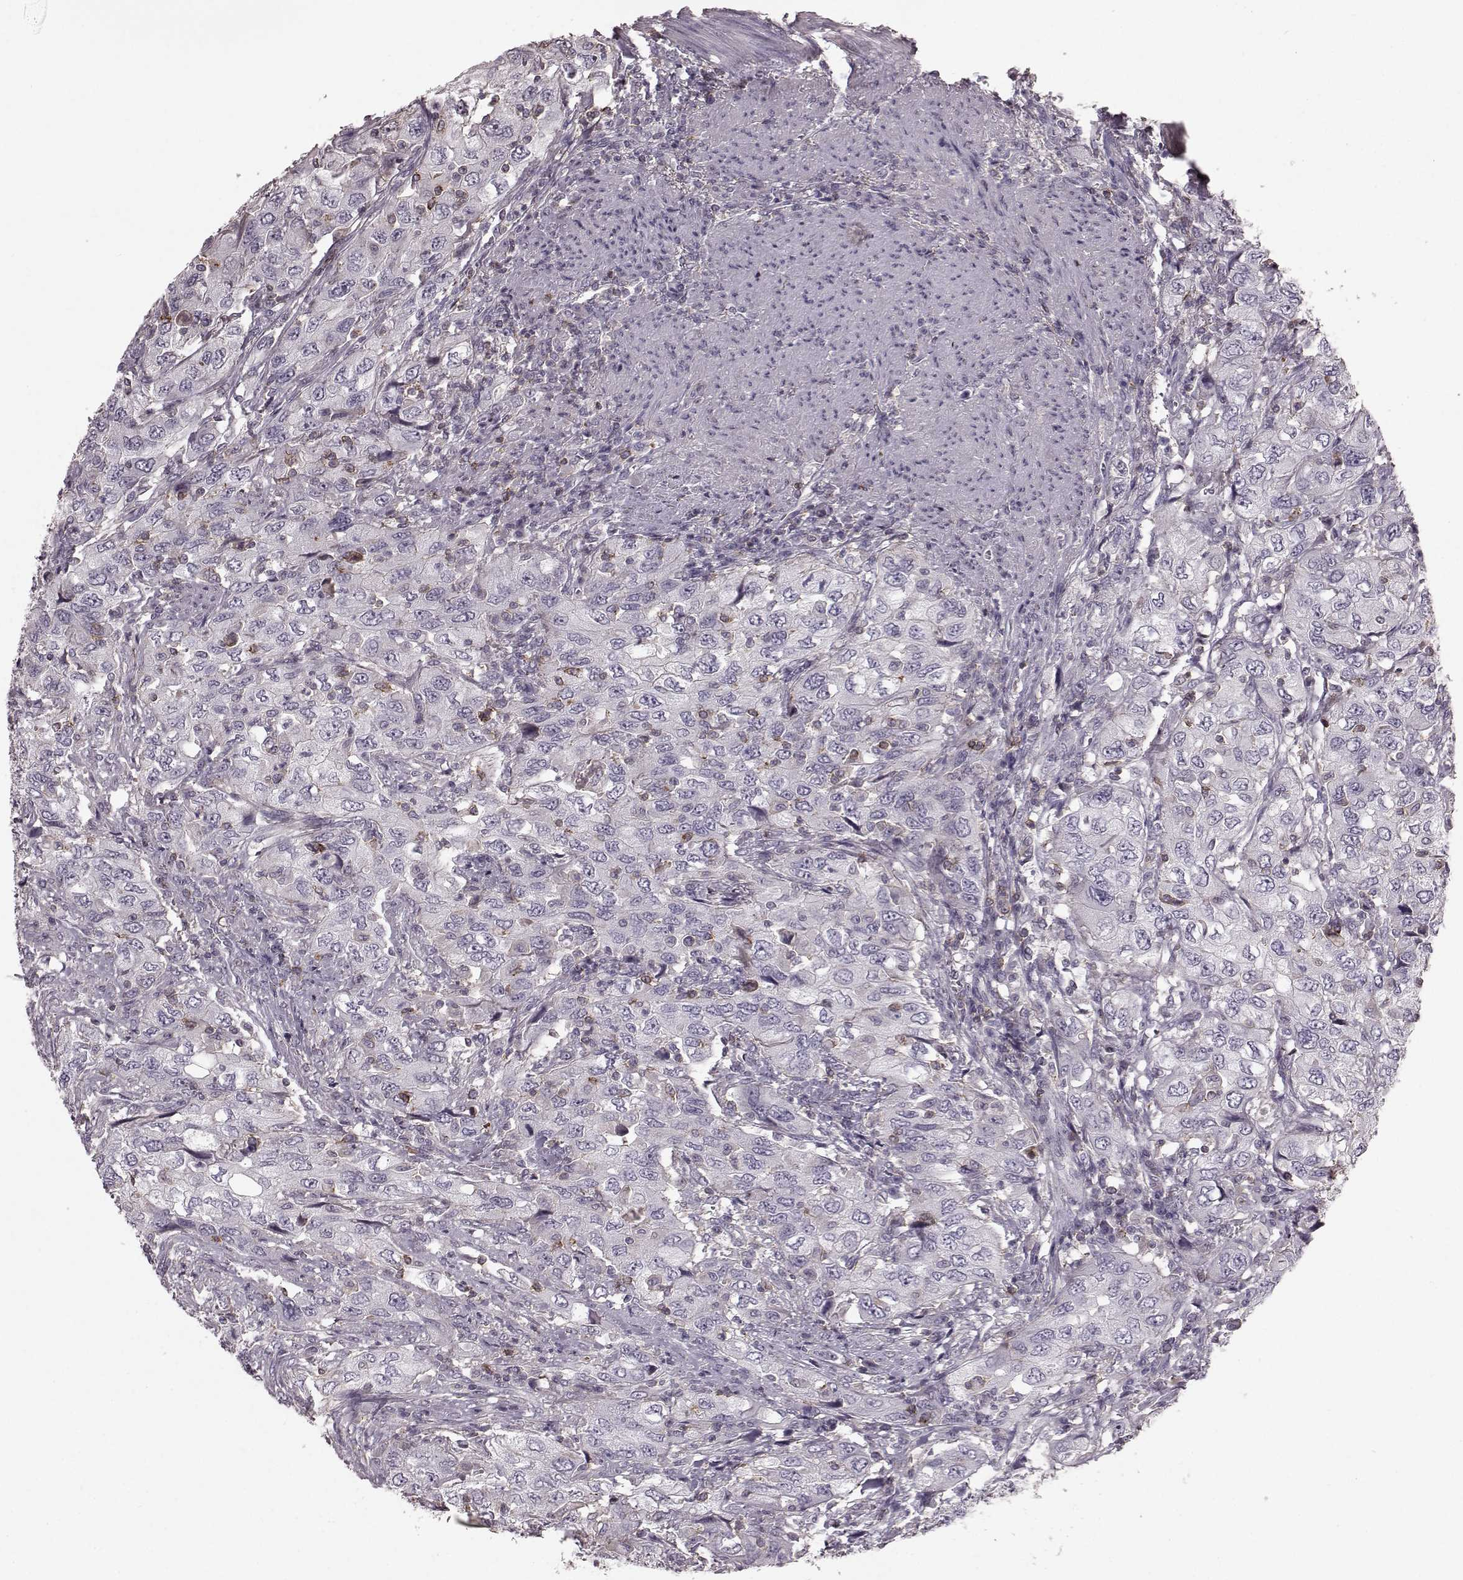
{"staining": {"intensity": "negative", "quantity": "none", "location": "none"}, "tissue": "urothelial cancer", "cell_type": "Tumor cells", "image_type": "cancer", "snomed": [{"axis": "morphology", "description": "Urothelial carcinoma, High grade"}, {"axis": "topography", "description": "Urinary bladder"}], "caption": "Urothelial carcinoma (high-grade) was stained to show a protein in brown. There is no significant staining in tumor cells.", "gene": "PDCD1", "patient": {"sex": "male", "age": 76}}